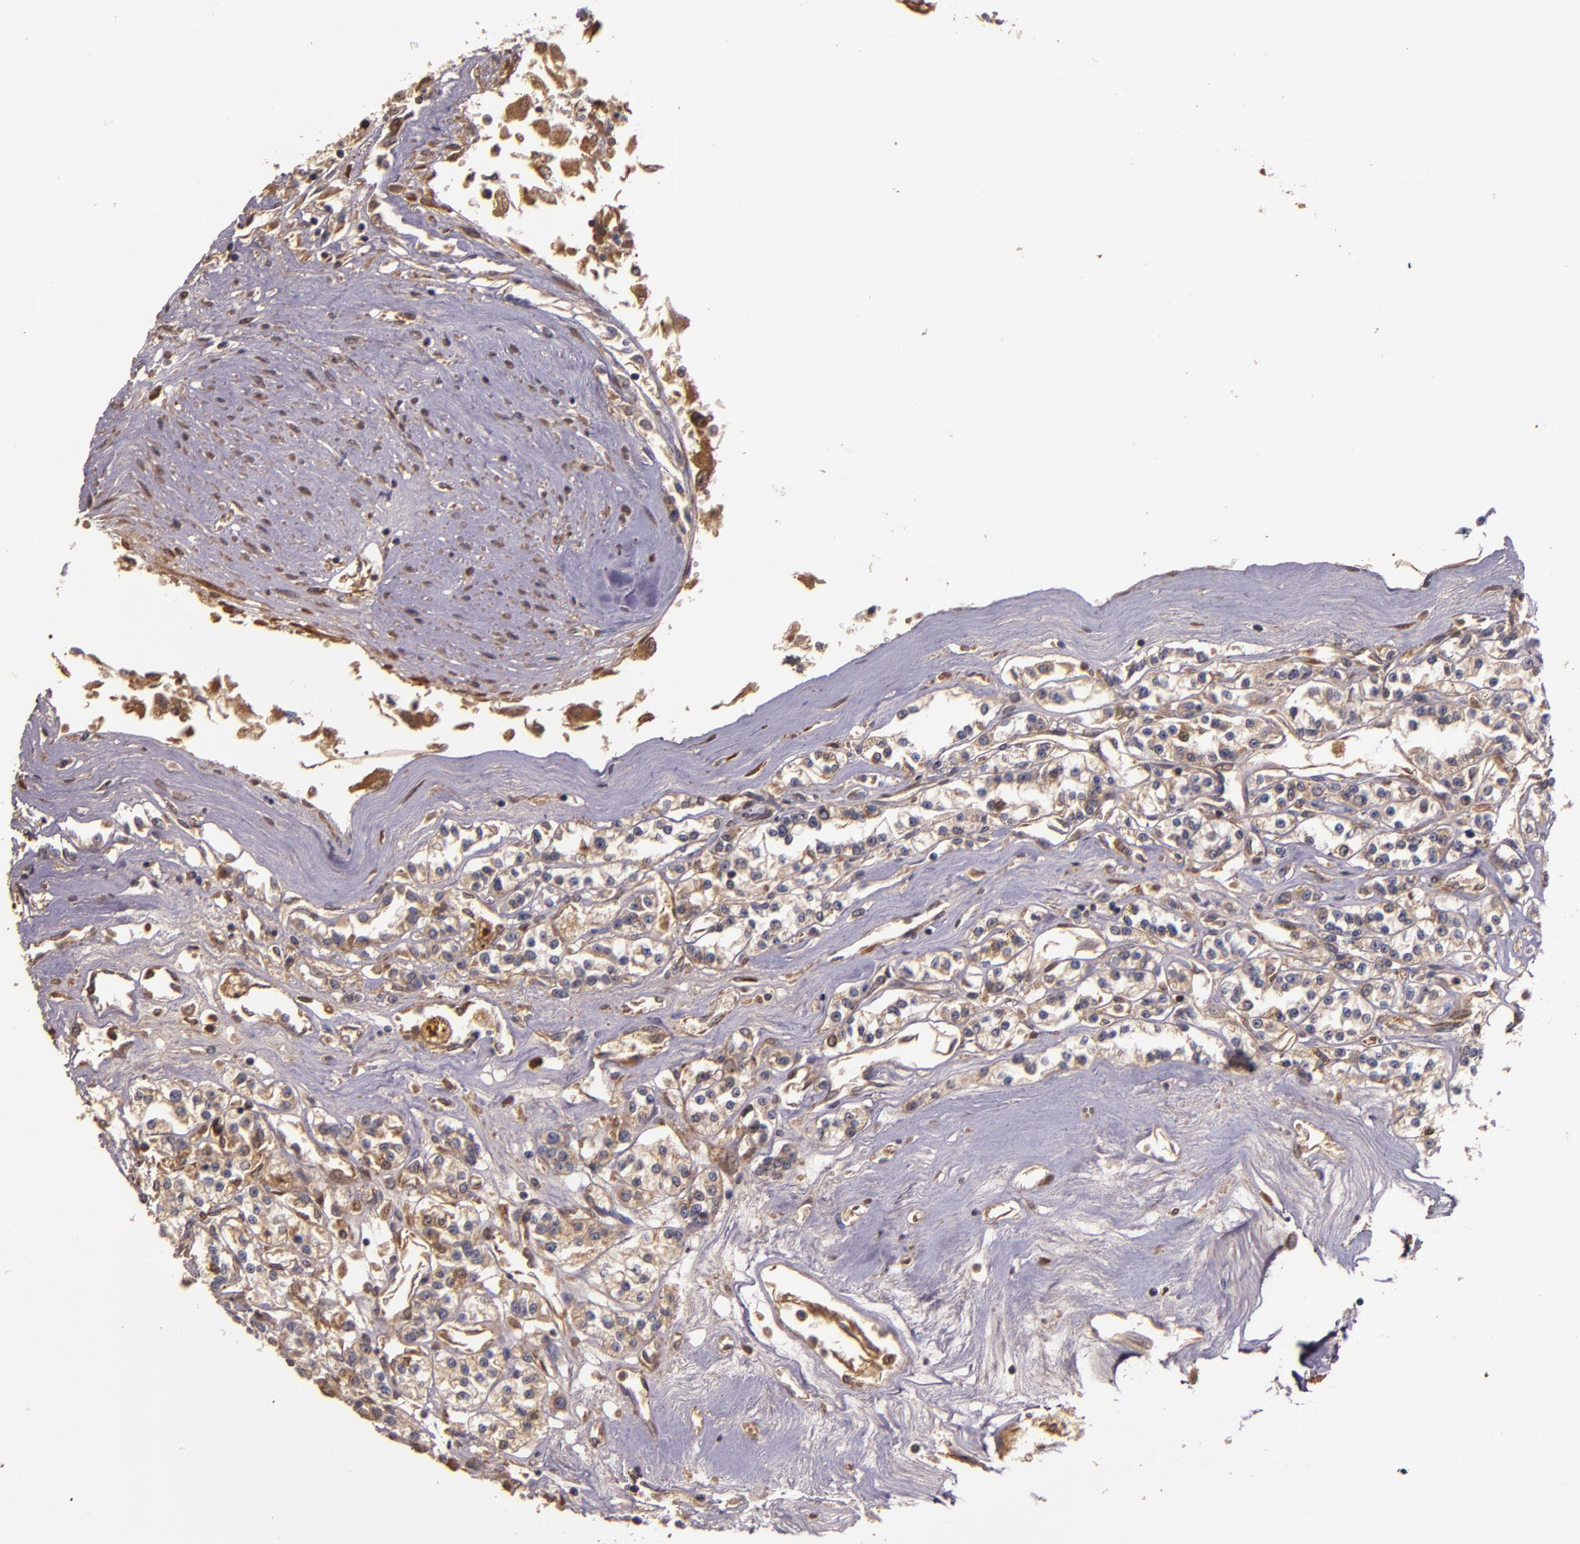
{"staining": {"intensity": "moderate", "quantity": ">75%", "location": "cytoplasmic/membranous"}, "tissue": "renal cancer", "cell_type": "Tumor cells", "image_type": "cancer", "snomed": [{"axis": "morphology", "description": "Adenocarcinoma, NOS"}, {"axis": "topography", "description": "Kidney"}], "caption": "Protein expression analysis of renal adenocarcinoma exhibits moderate cytoplasmic/membranous expression in approximately >75% of tumor cells.", "gene": "PRAF2", "patient": {"sex": "female", "age": 76}}